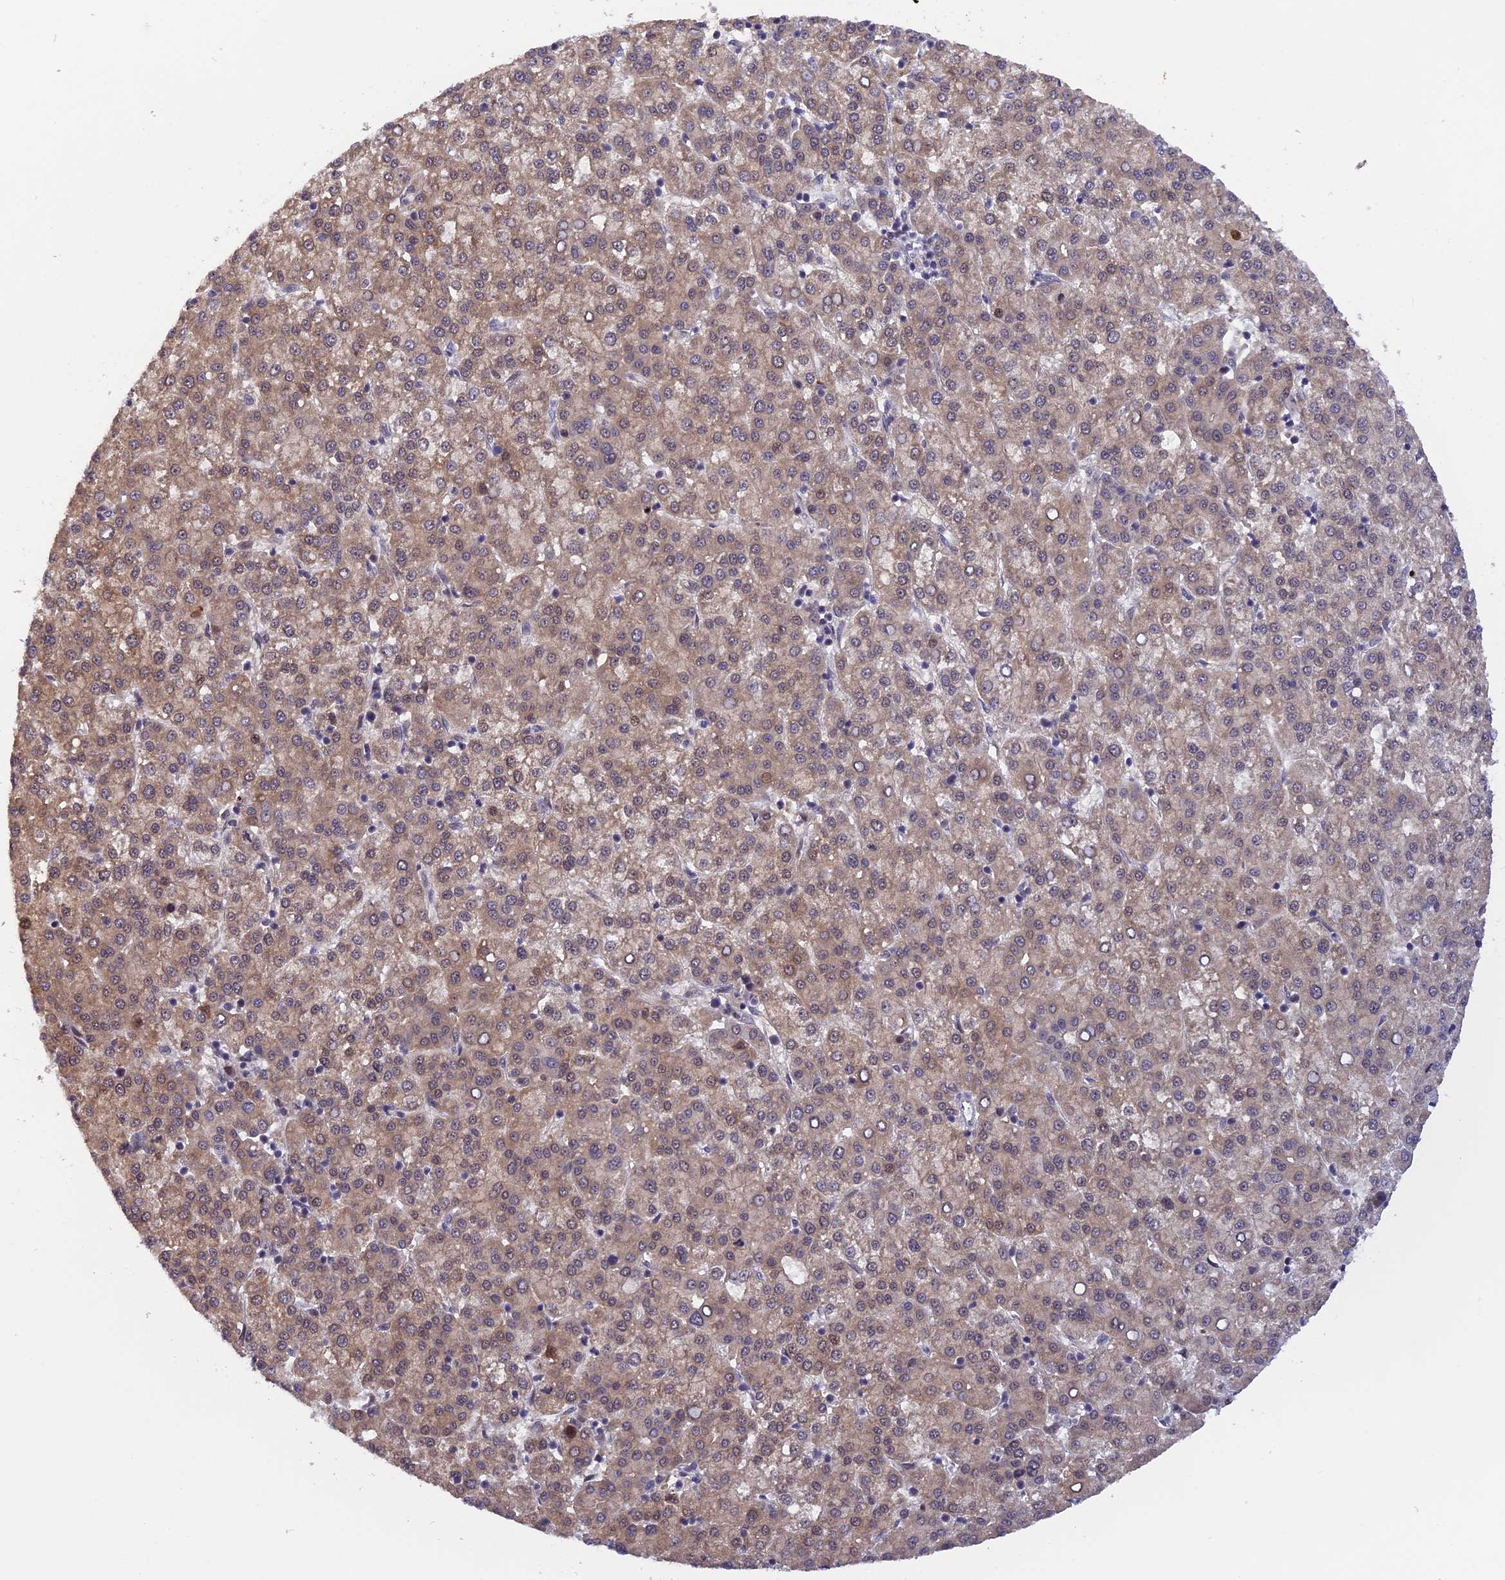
{"staining": {"intensity": "weak", "quantity": ">75%", "location": "cytoplasmic/membranous,nuclear"}, "tissue": "liver cancer", "cell_type": "Tumor cells", "image_type": "cancer", "snomed": [{"axis": "morphology", "description": "Carcinoma, Hepatocellular, NOS"}, {"axis": "topography", "description": "Liver"}], "caption": "Immunohistochemistry staining of liver cancer (hepatocellular carcinoma), which reveals low levels of weak cytoplasmic/membranous and nuclear positivity in about >75% of tumor cells indicating weak cytoplasmic/membranous and nuclear protein expression. The staining was performed using DAB (brown) for protein detection and nuclei were counterstained in hematoxylin (blue).", "gene": "POLR2C", "patient": {"sex": "female", "age": 58}}